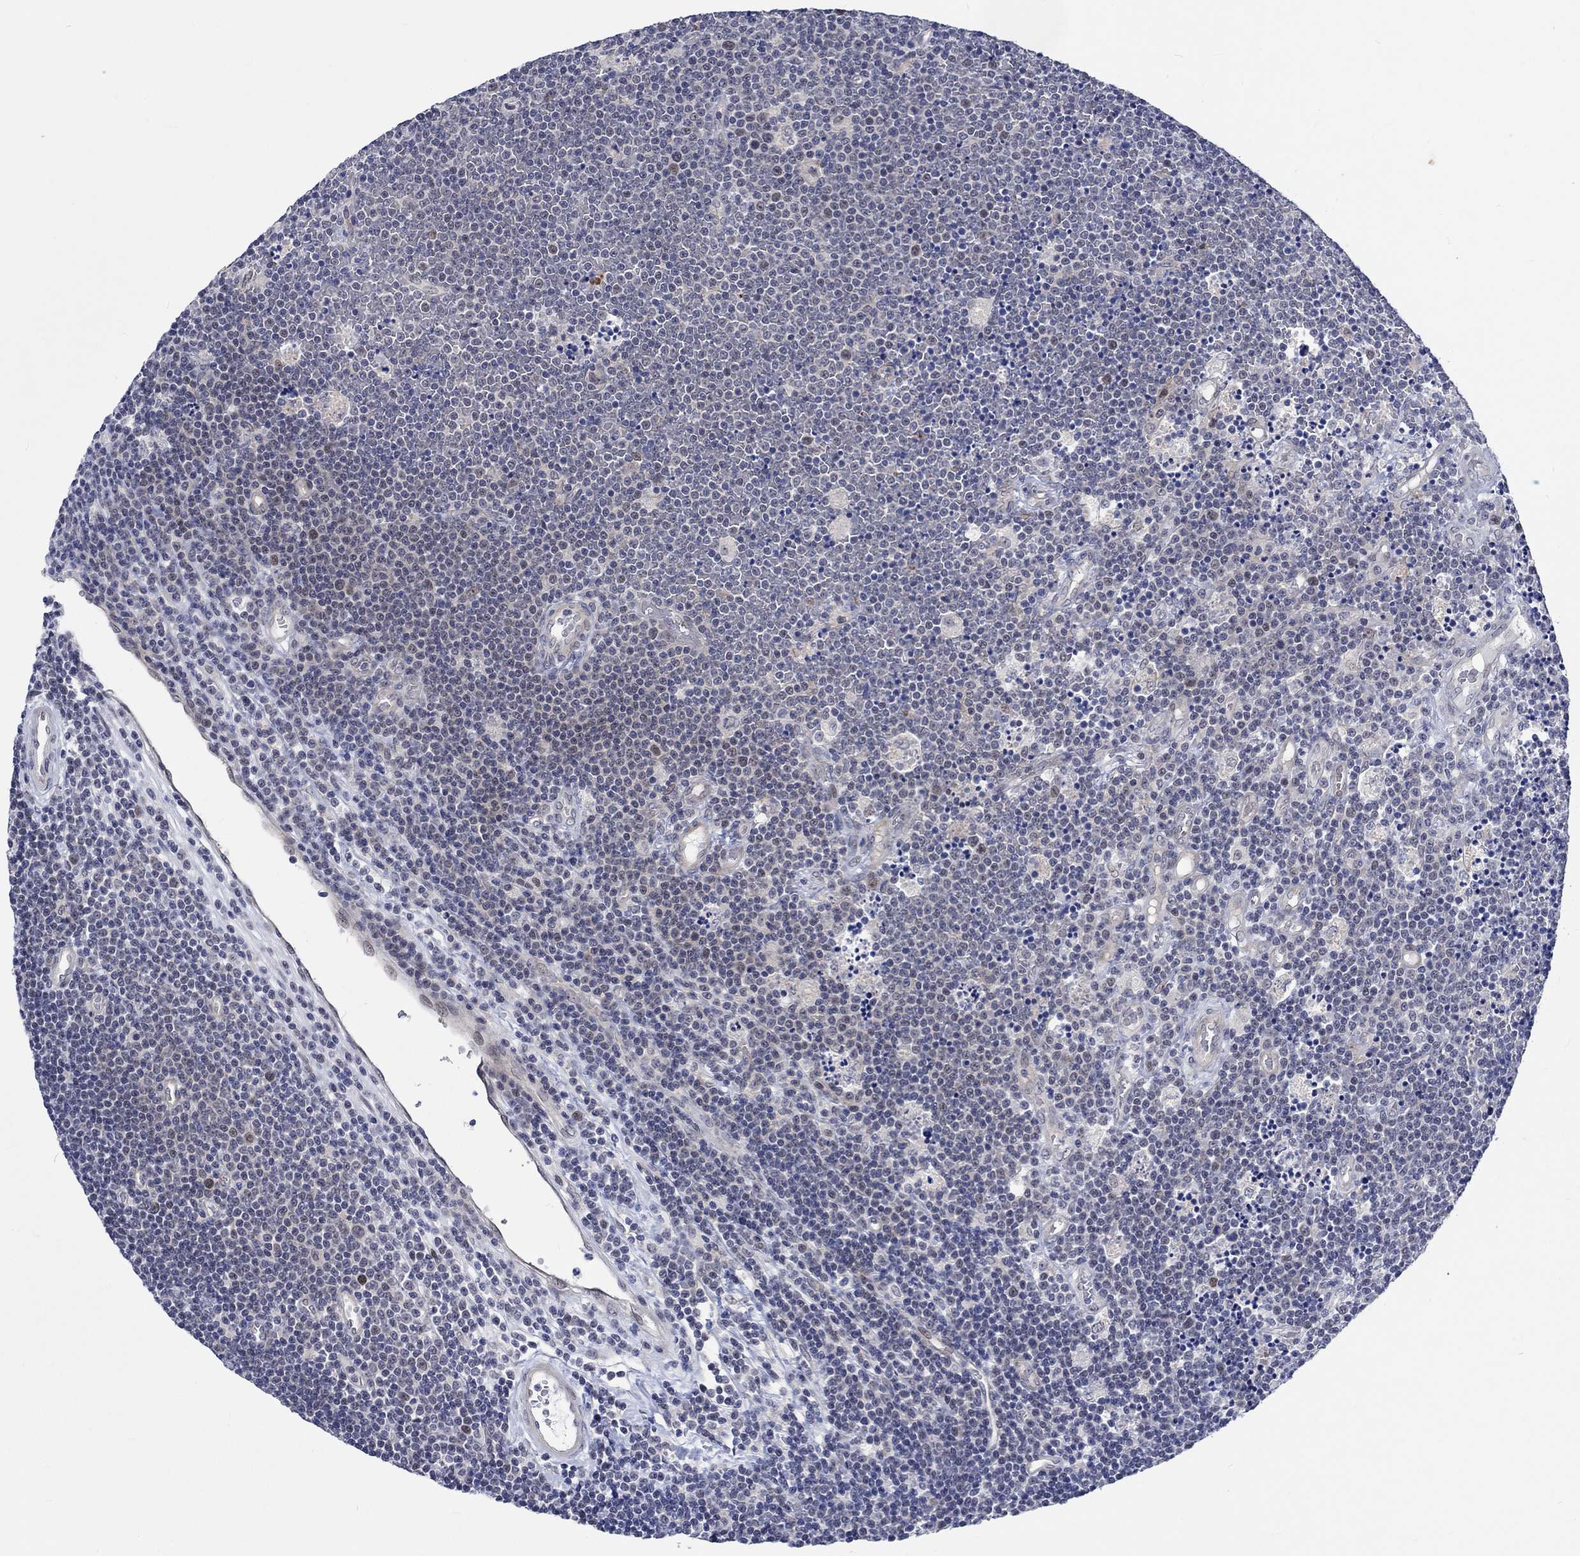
{"staining": {"intensity": "negative", "quantity": "none", "location": "none"}, "tissue": "lymphoma", "cell_type": "Tumor cells", "image_type": "cancer", "snomed": [{"axis": "morphology", "description": "Malignant lymphoma, non-Hodgkin's type, Low grade"}, {"axis": "topography", "description": "Brain"}], "caption": "DAB (3,3'-diaminobenzidine) immunohistochemical staining of human malignant lymphoma, non-Hodgkin's type (low-grade) shows no significant positivity in tumor cells.", "gene": "E2F8", "patient": {"sex": "female", "age": 66}}